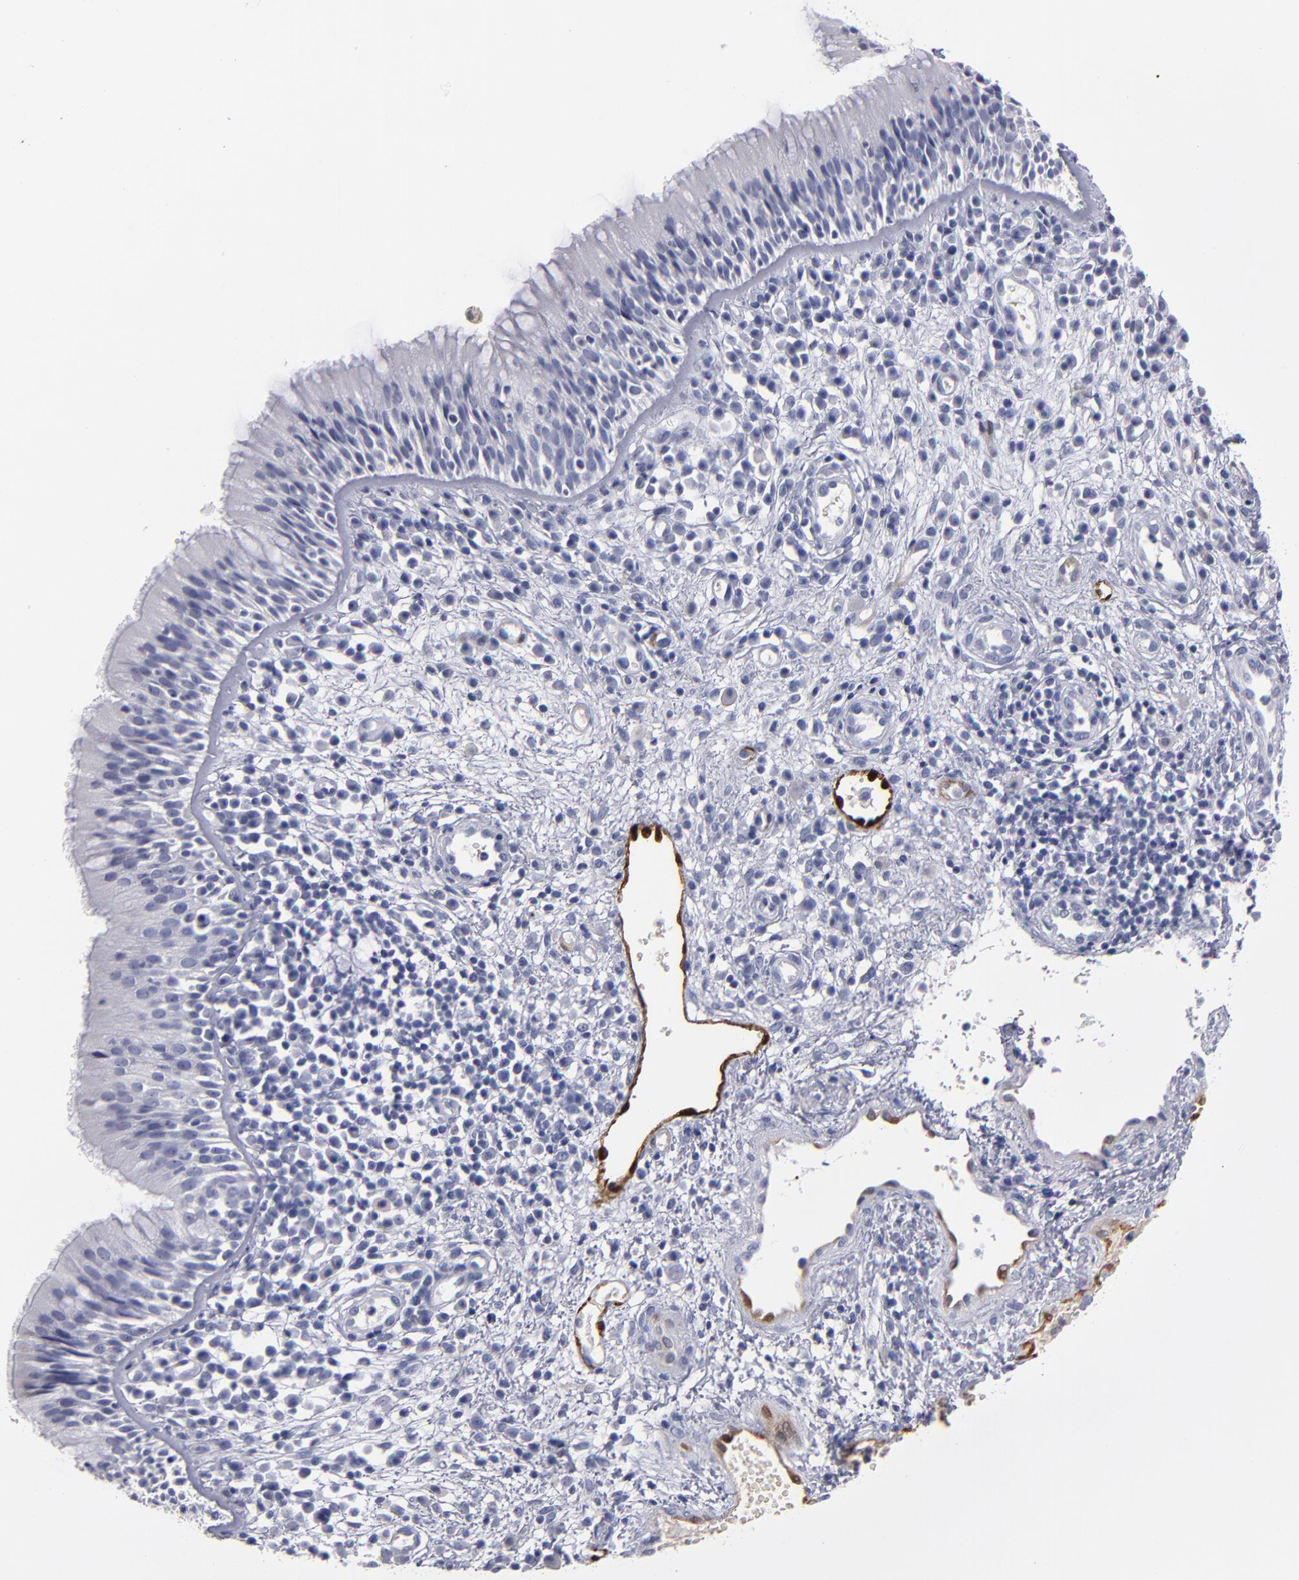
{"staining": {"intensity": "negative", "quantity": "none", "location": "none"}, "tissue": "nasopharynx", "cell_type": "Respiratory epithelial cells", "image_type": "normal", "snomed": [{"axis": "morphology", "description": "Normal tissue, NOS"}, {"axis": "morphology", "description": "Inflammation, NOS"}, {"axis": "morphology", "description": "Malignant melanoma, Metastatic site"}, {"axis": "topography", "description": "Nasopharynx"}], "caption": "Immunohistochemistry micrograph of normal human nasopharynx stained for a protein (brown), which demonstrates no positivity in respiratory epithelial cells.", "gene": "FABP4", "patient": {"sex": "female", "age": 55}}